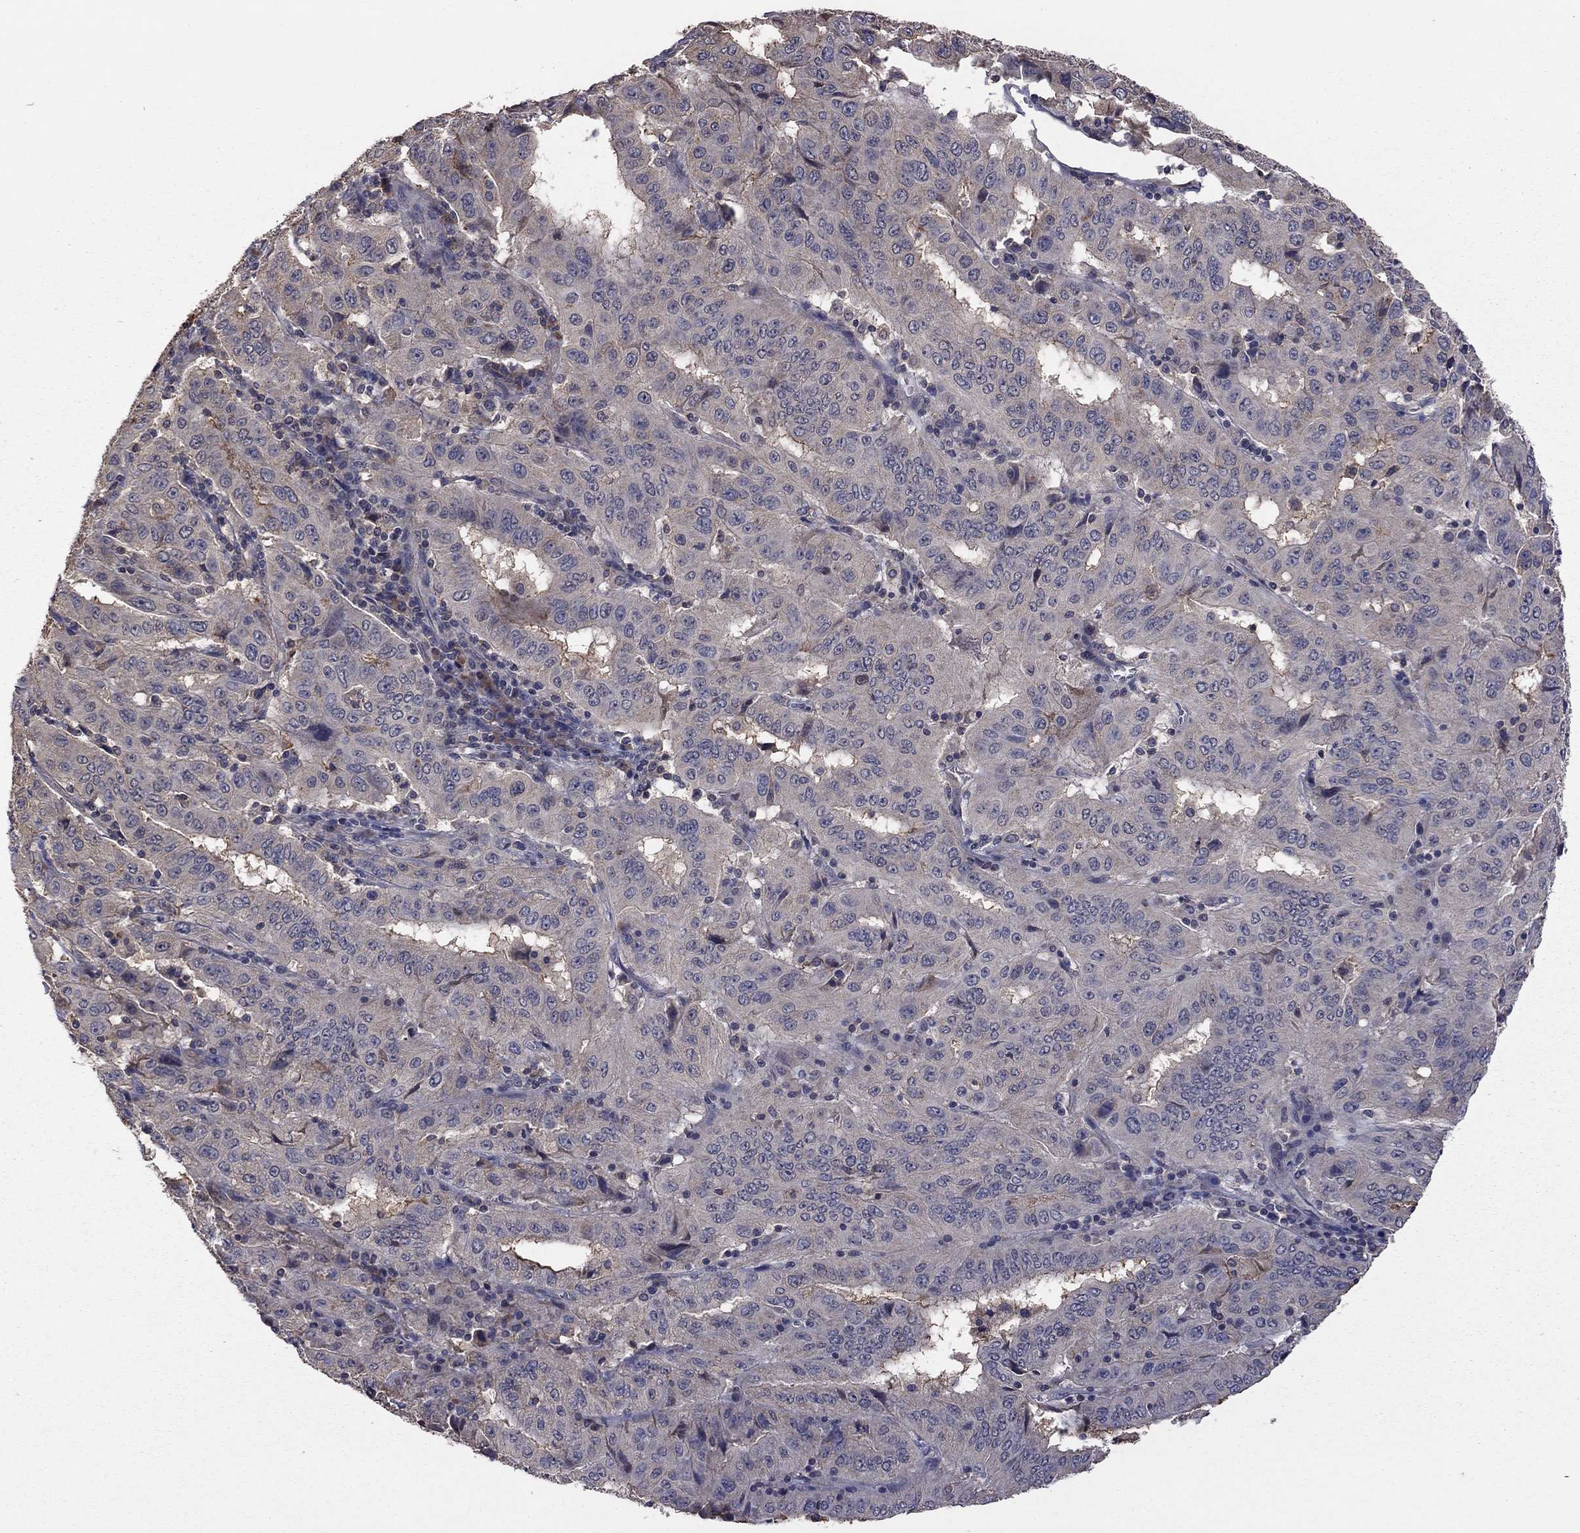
{"staining": {"intensity": "negative", "quantity": "none", "location": "none"}, "tissue": "pancreatic cancer", "cell_type": "Tumor cells", "image_type": "cancer", "snomed": [{"axis": "morphology", "description": "Adenocarcinoma, NOS"}, {"axis": "topography", "description": "Pancreas"}], "caption": "Tumor cells are negative for protein expression in human adenocarcinoma (pancreatic).", "gene": "TSNARE1", "patient": {"sex": "male", "age": 63}}